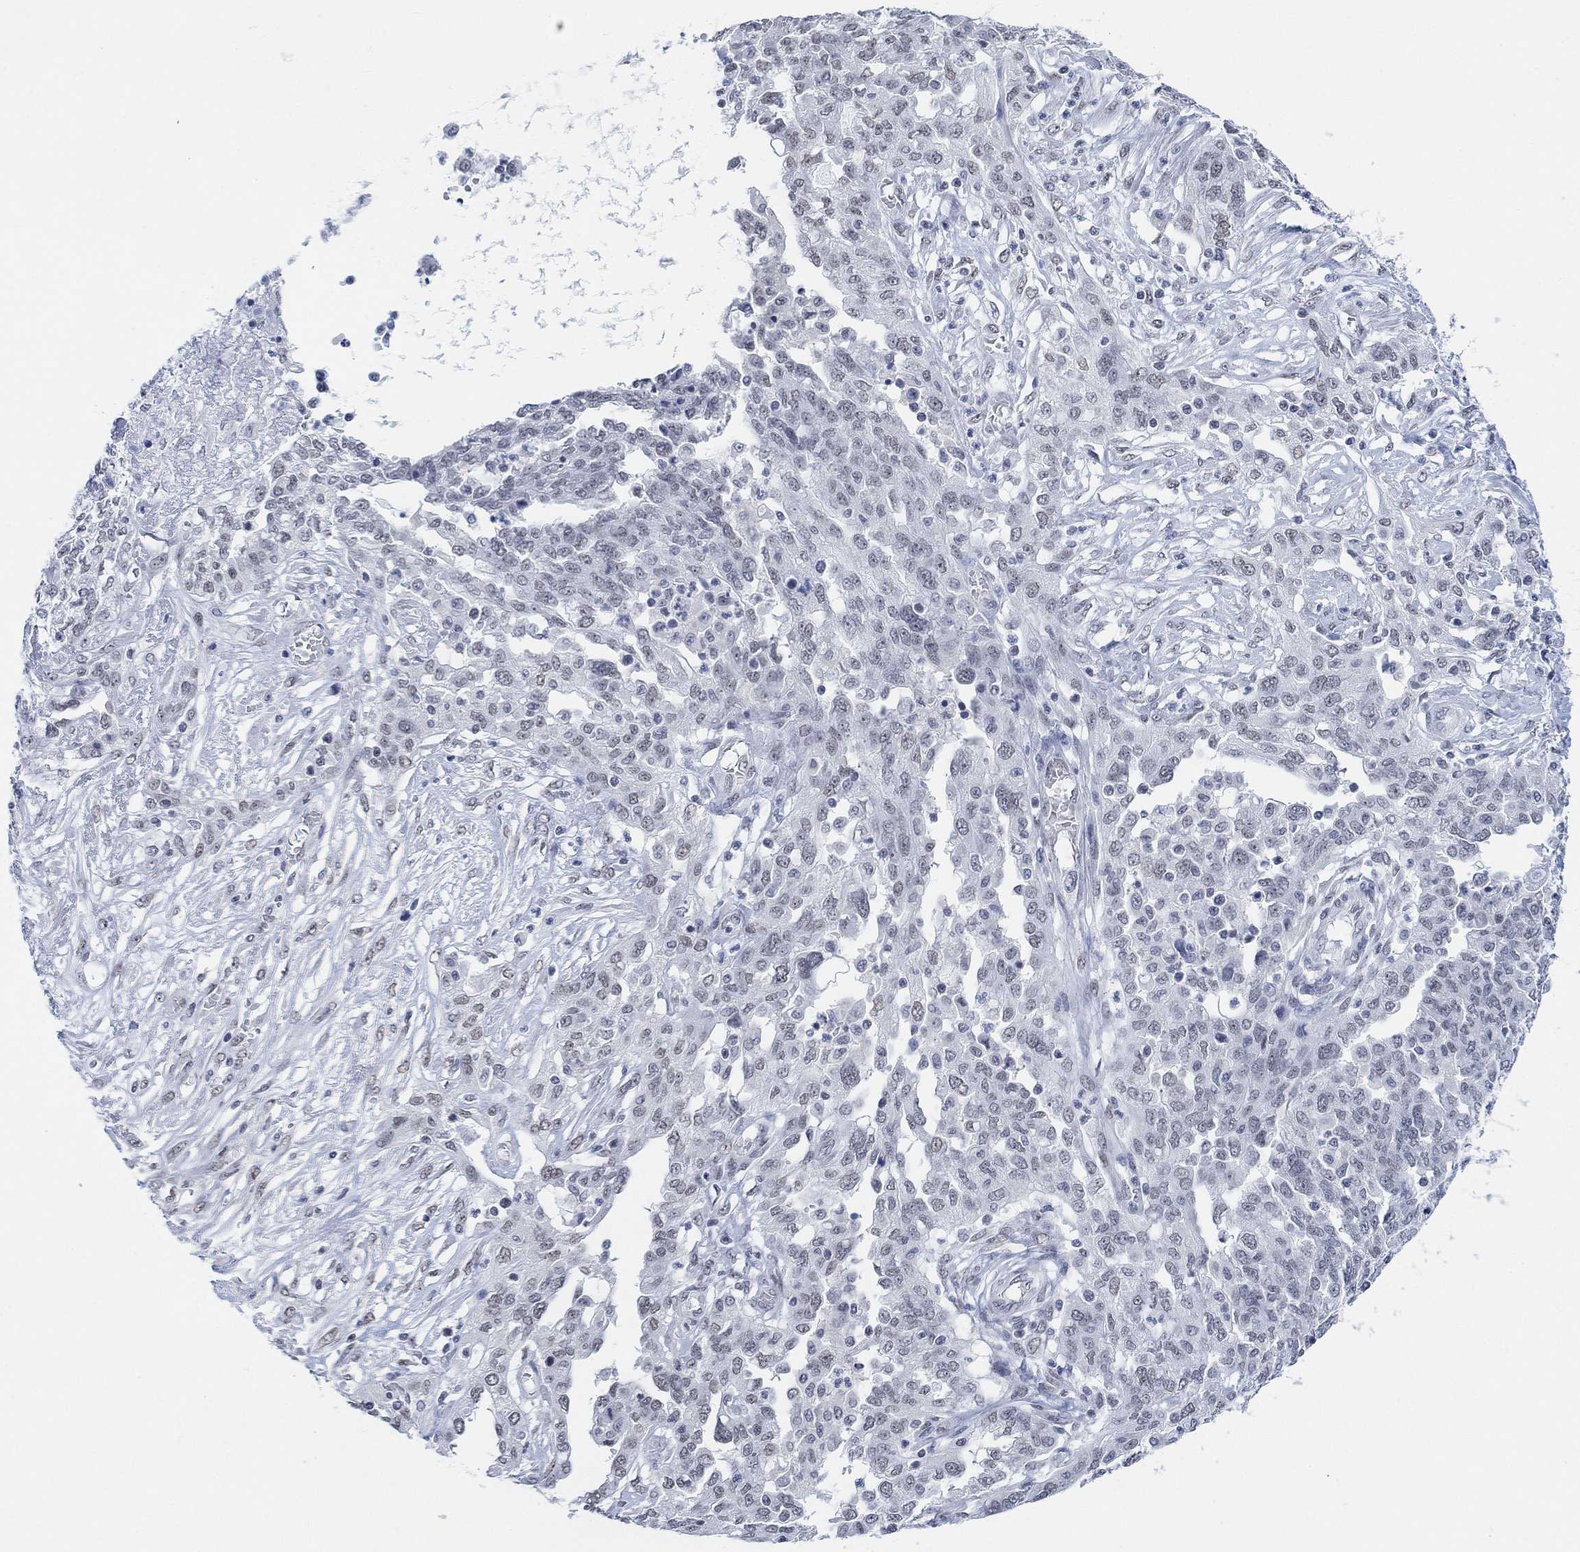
{"staining": {"intensity": "weak", "quantity": "<25%", "location": "nuclear"}, "tissue": "ovarian cancer", "cell_type": "Tumor cells", "image_type": "cancer", "snomed": [{"axis": "morphology", "description": "Cystadenocarcinoma, serous, NOS"}, {"axis": "topography", "description": "Ovary"}], "caption": "A histopathology image of human ovarian serous cystadenocarcinoma is negative for staining in tumor cells.", "gene": "PURG", "patient": {"sex": "female", "age": 67}}